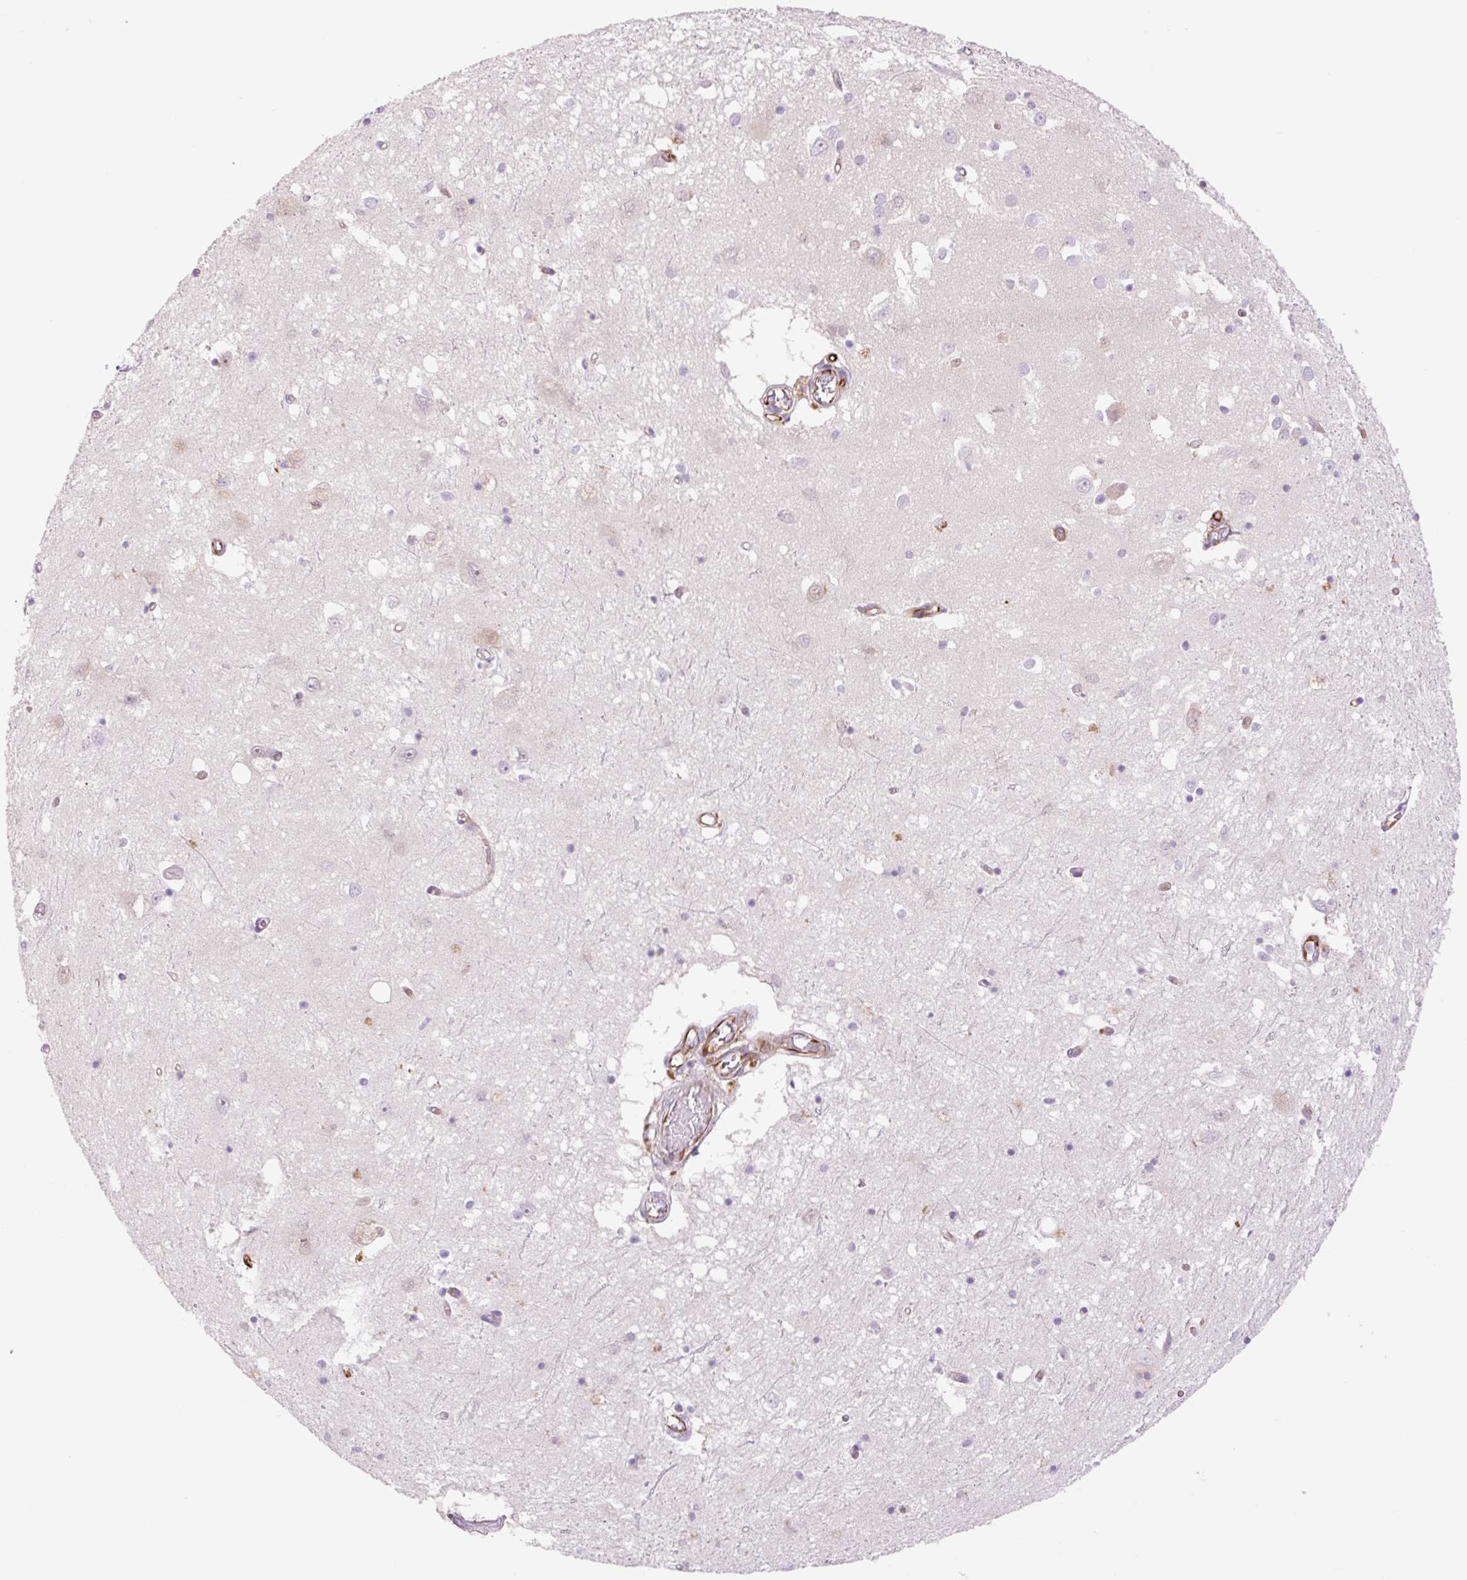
{"staining": {"intensity": "negative", "quantity": "none", "location": "none"}, "tissue": "caudate", "cell_type": "Glial cells", "image_type": "normal", "snomed": [{"axis": "morphology", "description": "Normal tissue, NOS"}, {"axis": "topography", "description": "Lateral ventricle wall"}], "caption": "Caudate was stained to show a protein in brown. There is no significant positivity in glial cells. Nuclei are stained in blue.", "gene": "ZFYVE21", "patient": {"sex": "male", "age": 70}}